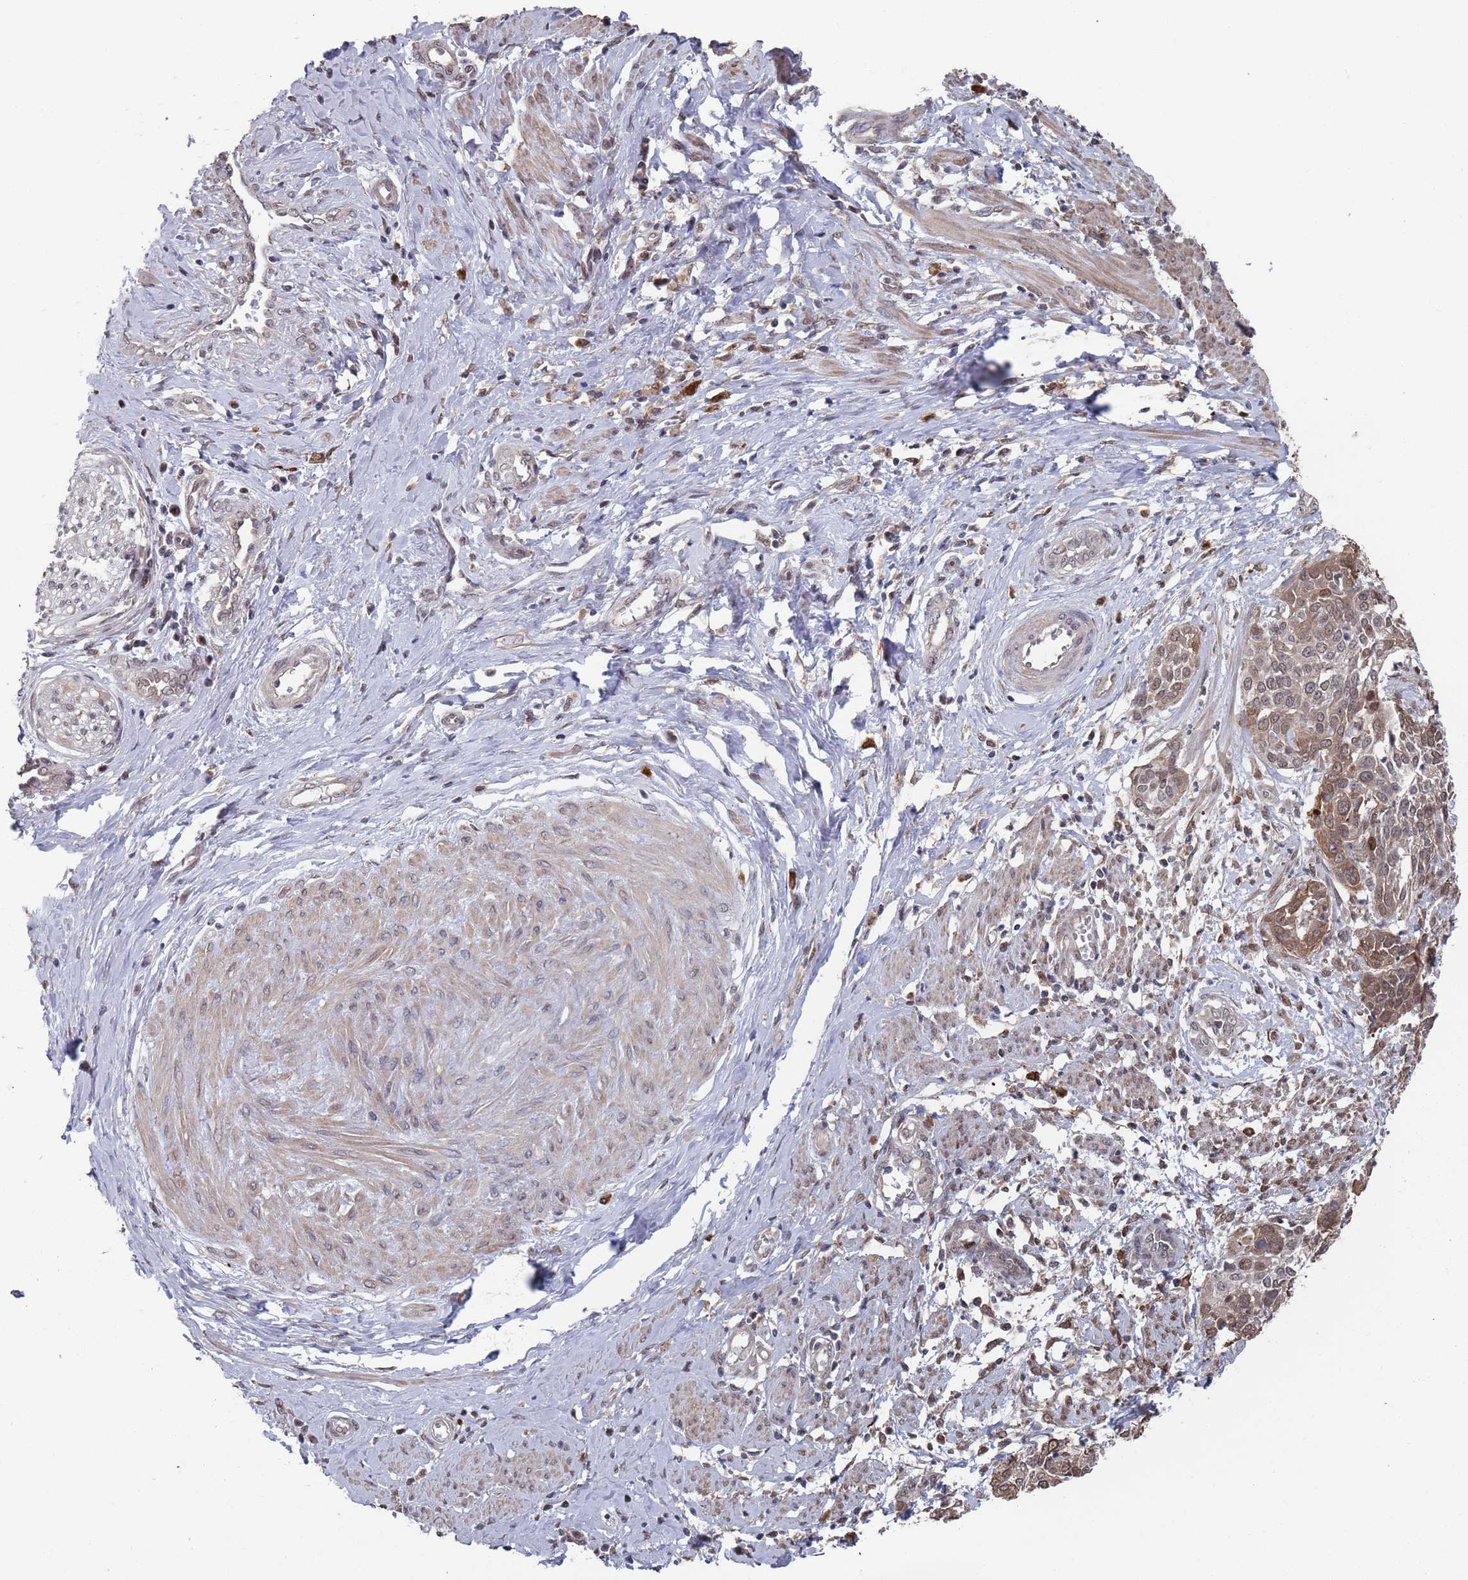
{"staining": {"intensity": "moderate", "quantity": ">75%", "location": "cytoplasmic/membranous,nuclear"}, "tissue": "cervical cancer", "cell_type": "Tumor cells", "image_type": "cancer", "snomed": [{"axis": "morphology", "description": "Squamous cell carcinoma, NOS"}, {"axis": "topography", "description": "Cervix"}], "caption": "Immunohistochemistry image of neoplastic tissue: cervical squamous cell carcinoma stained using immunohistochemistry exhibits medium levels of moderate protein expression localized specifically in the cytoplasmic/membranous and nuclear of tumor cells, appearing as a cytoplasmic/membranous and nuclear brown color.", "gene": "DGKD", "patient": {"sex": "female", "age": 44}}